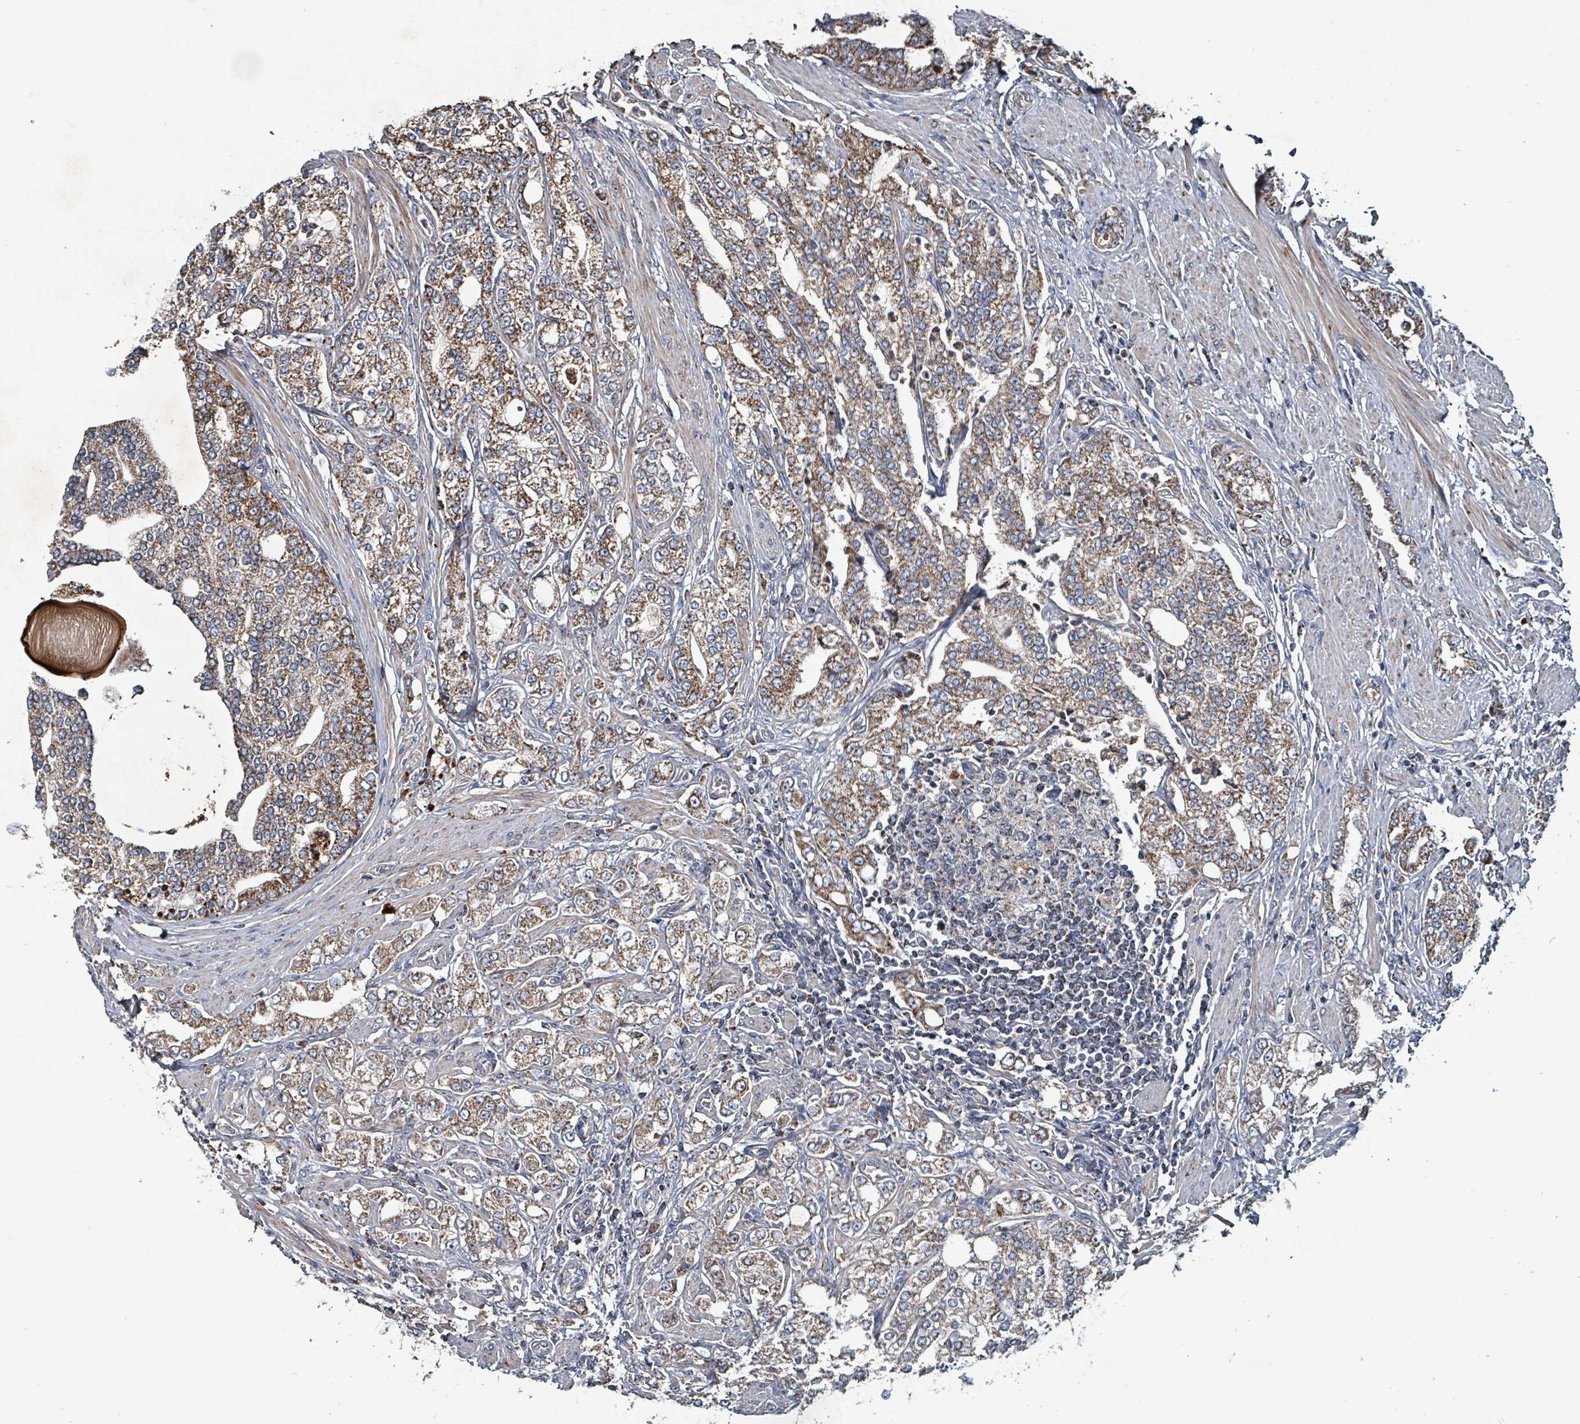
{"staining": {"intensity": "moderate", "quantity": ">75%", "location": "cytoplasmic/membranous"}, "tissue": "prostate cancer", "cell_type": "Tumor cells", "image_type": "cancer", "snomed": [{"axis": "morphology", "description": "Adenocarcinoma, High grade"}, {"axis": "topography", "description": "Prostate"}], "caption": "The photomicrograph shows a brown stain indicating the presence of a protein in the cytoplasmic/membranous of tumor cells in prostate cancer.", "gene": "ABHD18", "patient": {"sex": "male", "age": 64}}